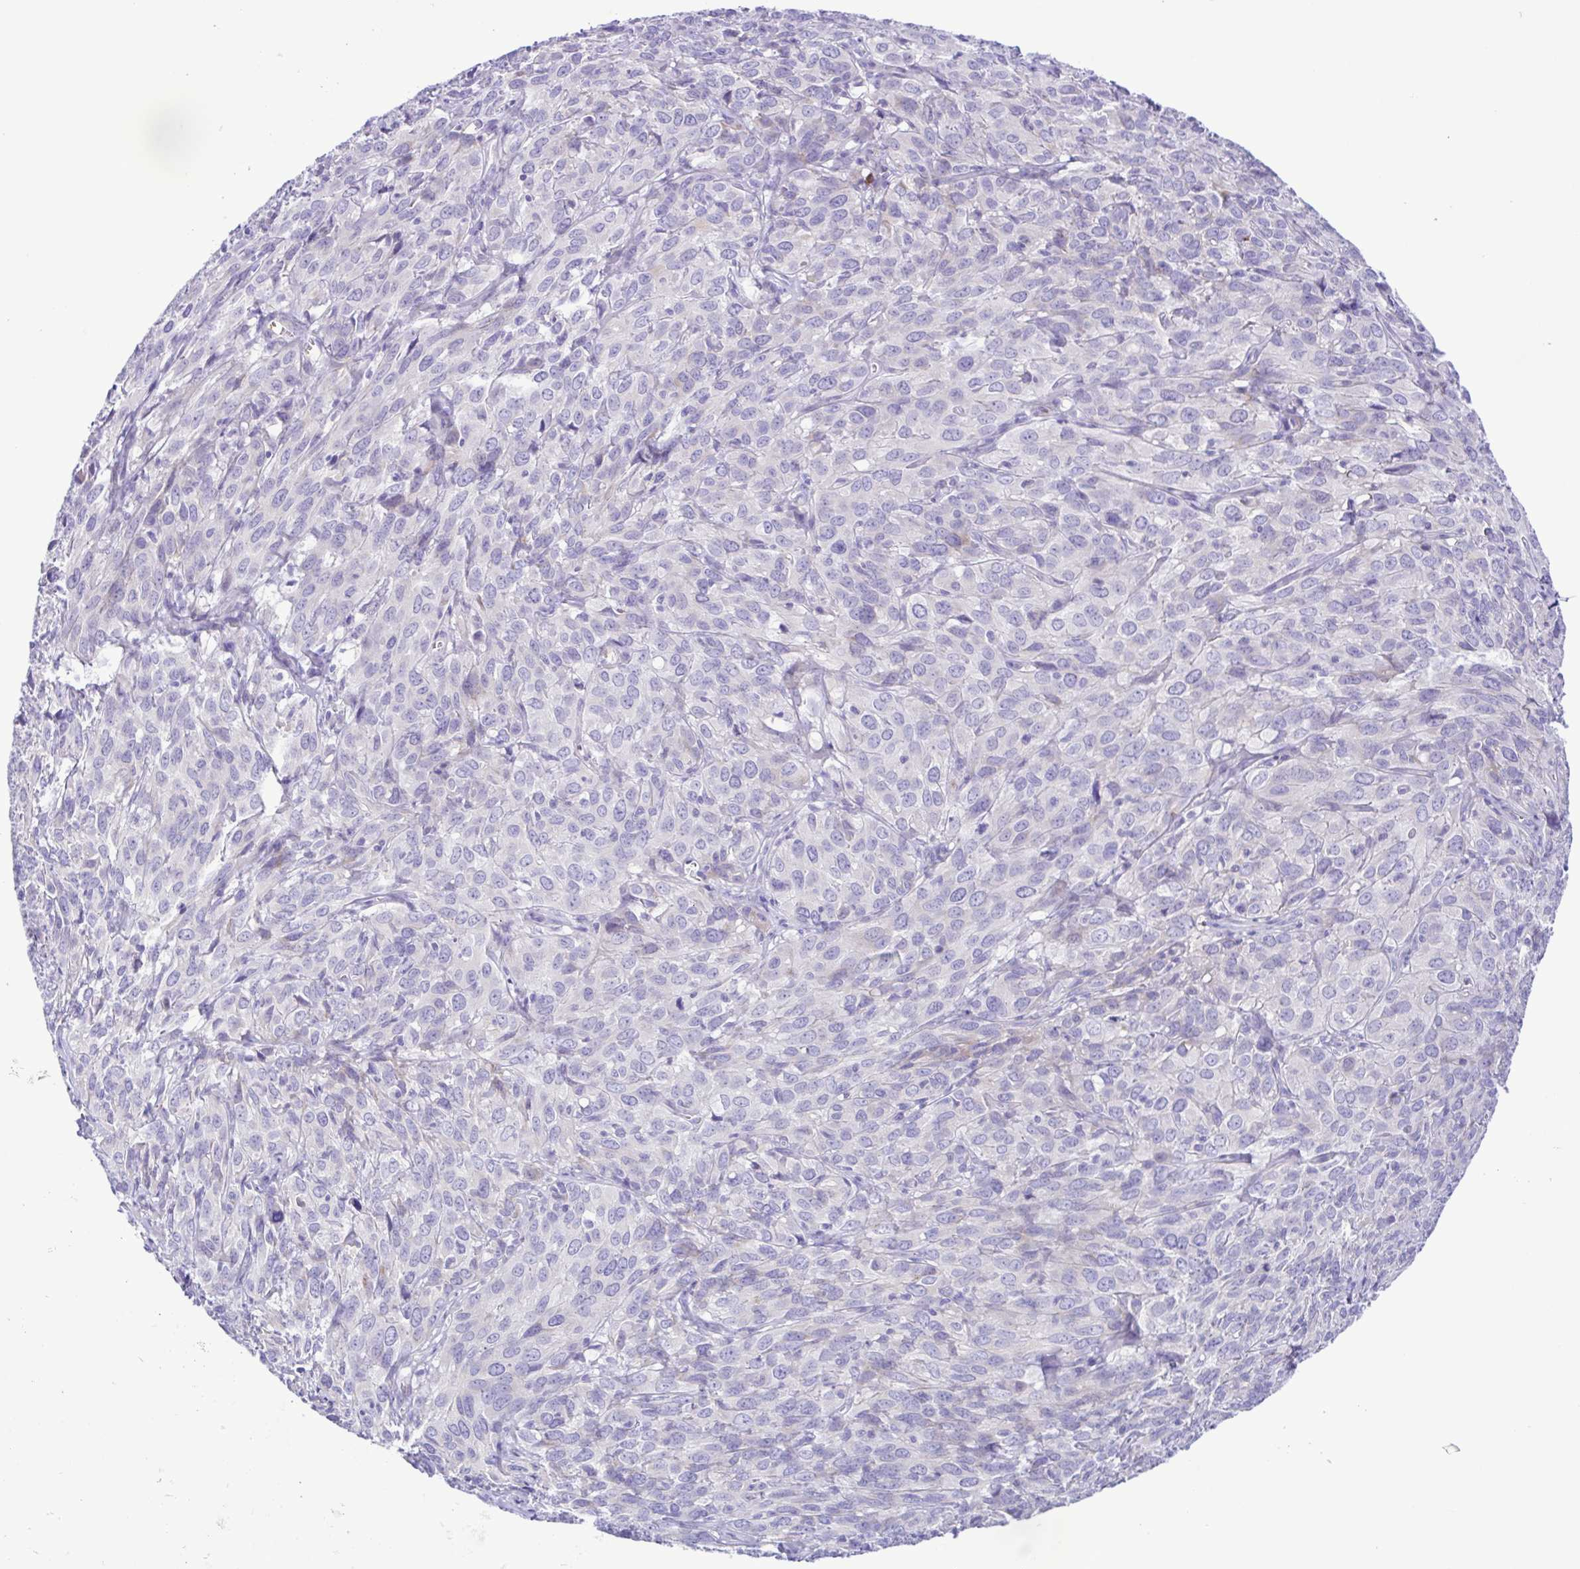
{"staining": {"intensity": "negative", "quantity": "none", "location": "none"}, "tissue": "cervical cancer", "cell_type": "Tumor cells", "image_type": "cancer", "snomed": [{"axis": "morphology", "description": "Squamous cell carcinoma, NOS"}, {"axis": "topography", "description": "Cervix"}], "caption": "DAB (3,3'-diaminobenzidine) immunohistochemical staining of squamous cell carcinoma (cervical) demonstrates no significant staining in tumor cells. Nuclei are stained in blue.", "gene": "GABBR2", "patient": {"sex": "female", "age": 51}}